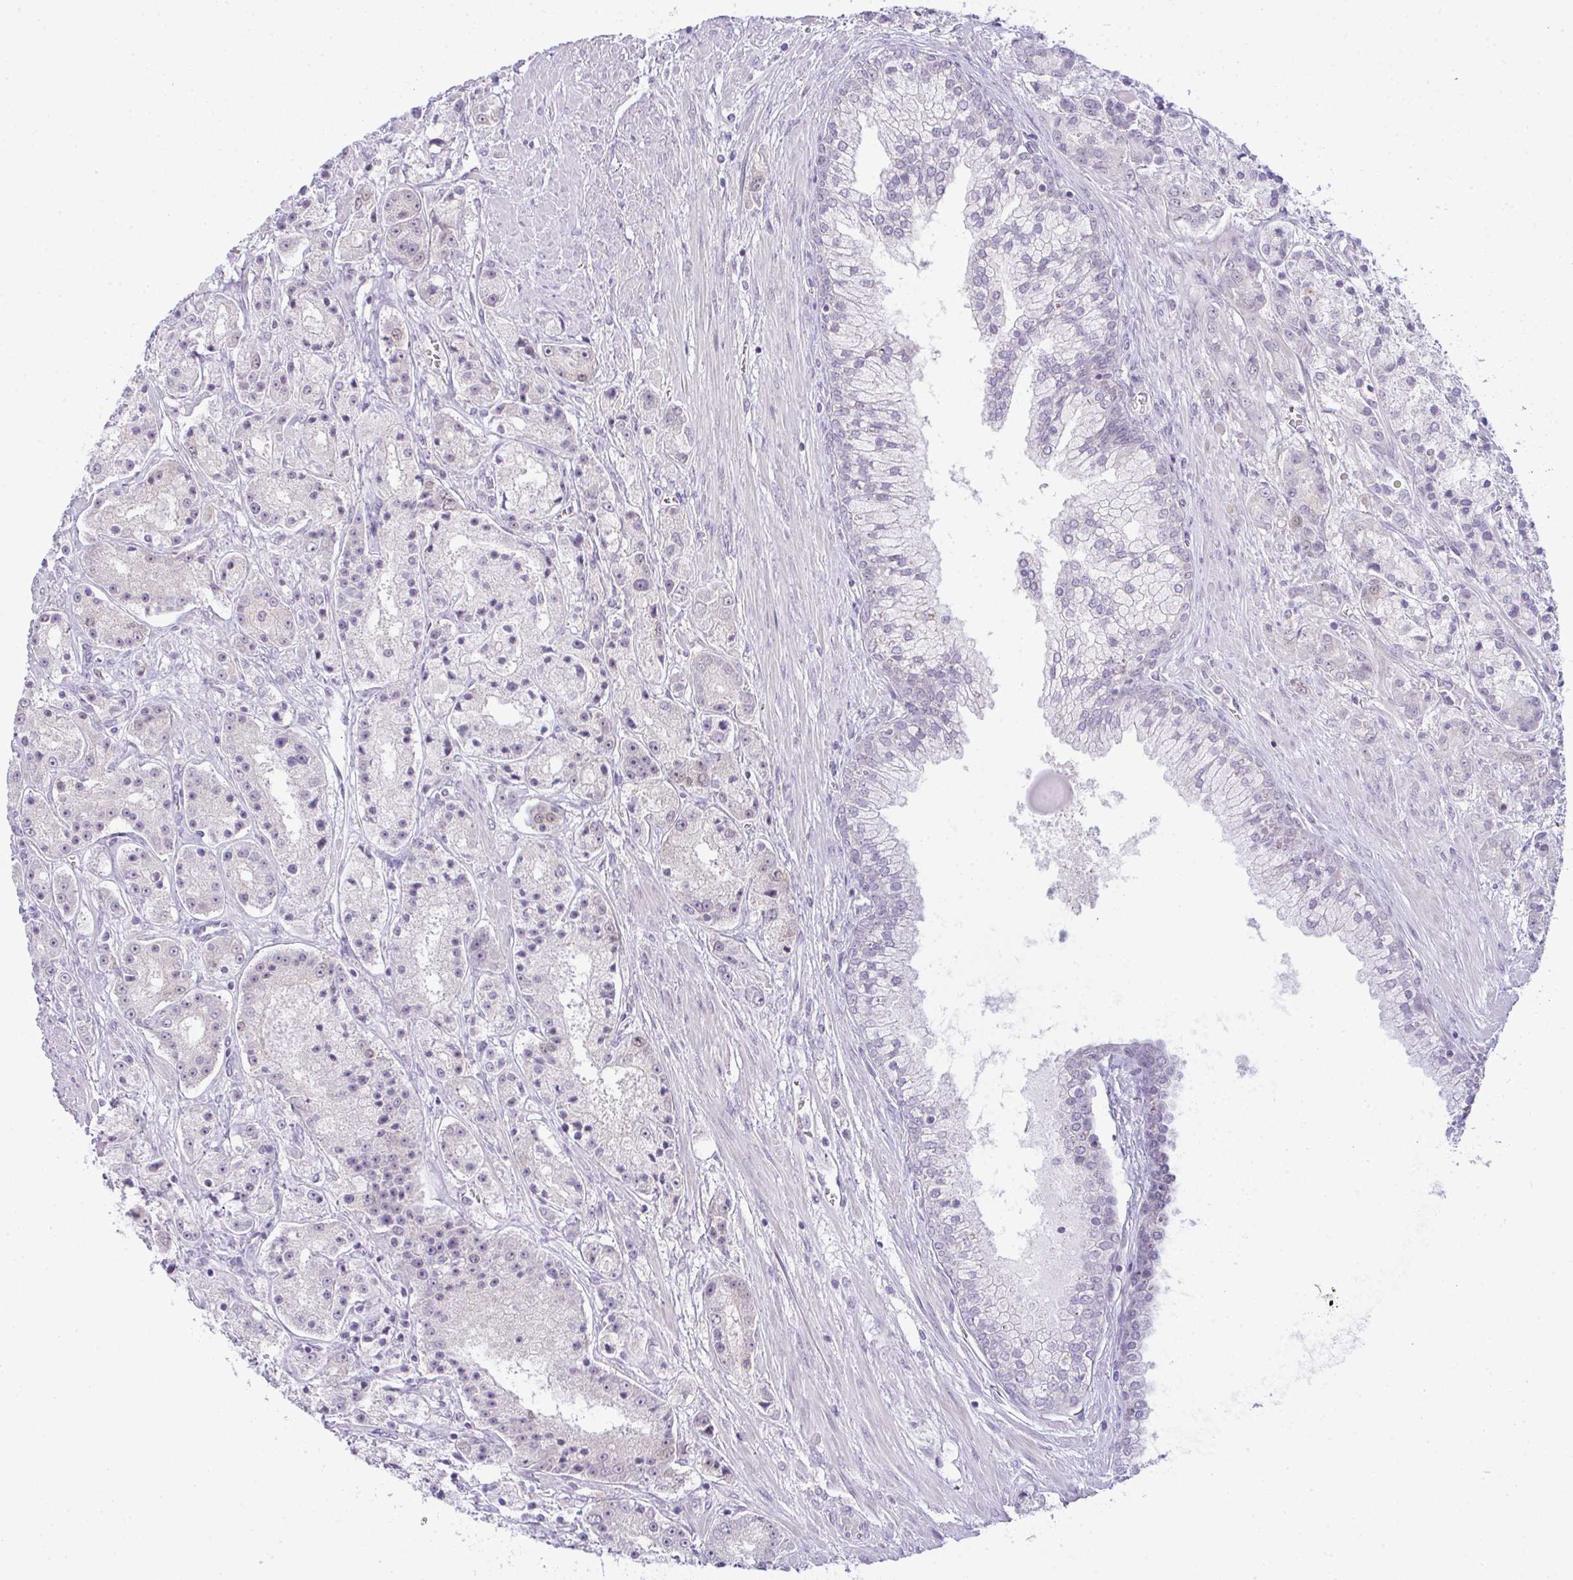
{"staining": {"intensity": "negative", "quantity": "none", "location": "none"}, "tissue": "prostate cancer", "cell_type": "Tumor cells", "image_type": "cancer", "snomed": [{"axis": "morphology", "description": "Adenocarcinoma, High grade"}, {"axis": "topography", "description": "Prostate"}], "caption": "DAB immunohistochemical staining of prostate cancer demonstrates no significant expression in tumor cells.", "gene": "CSE1L", "patient": {"sex": "male", "age": 67}}